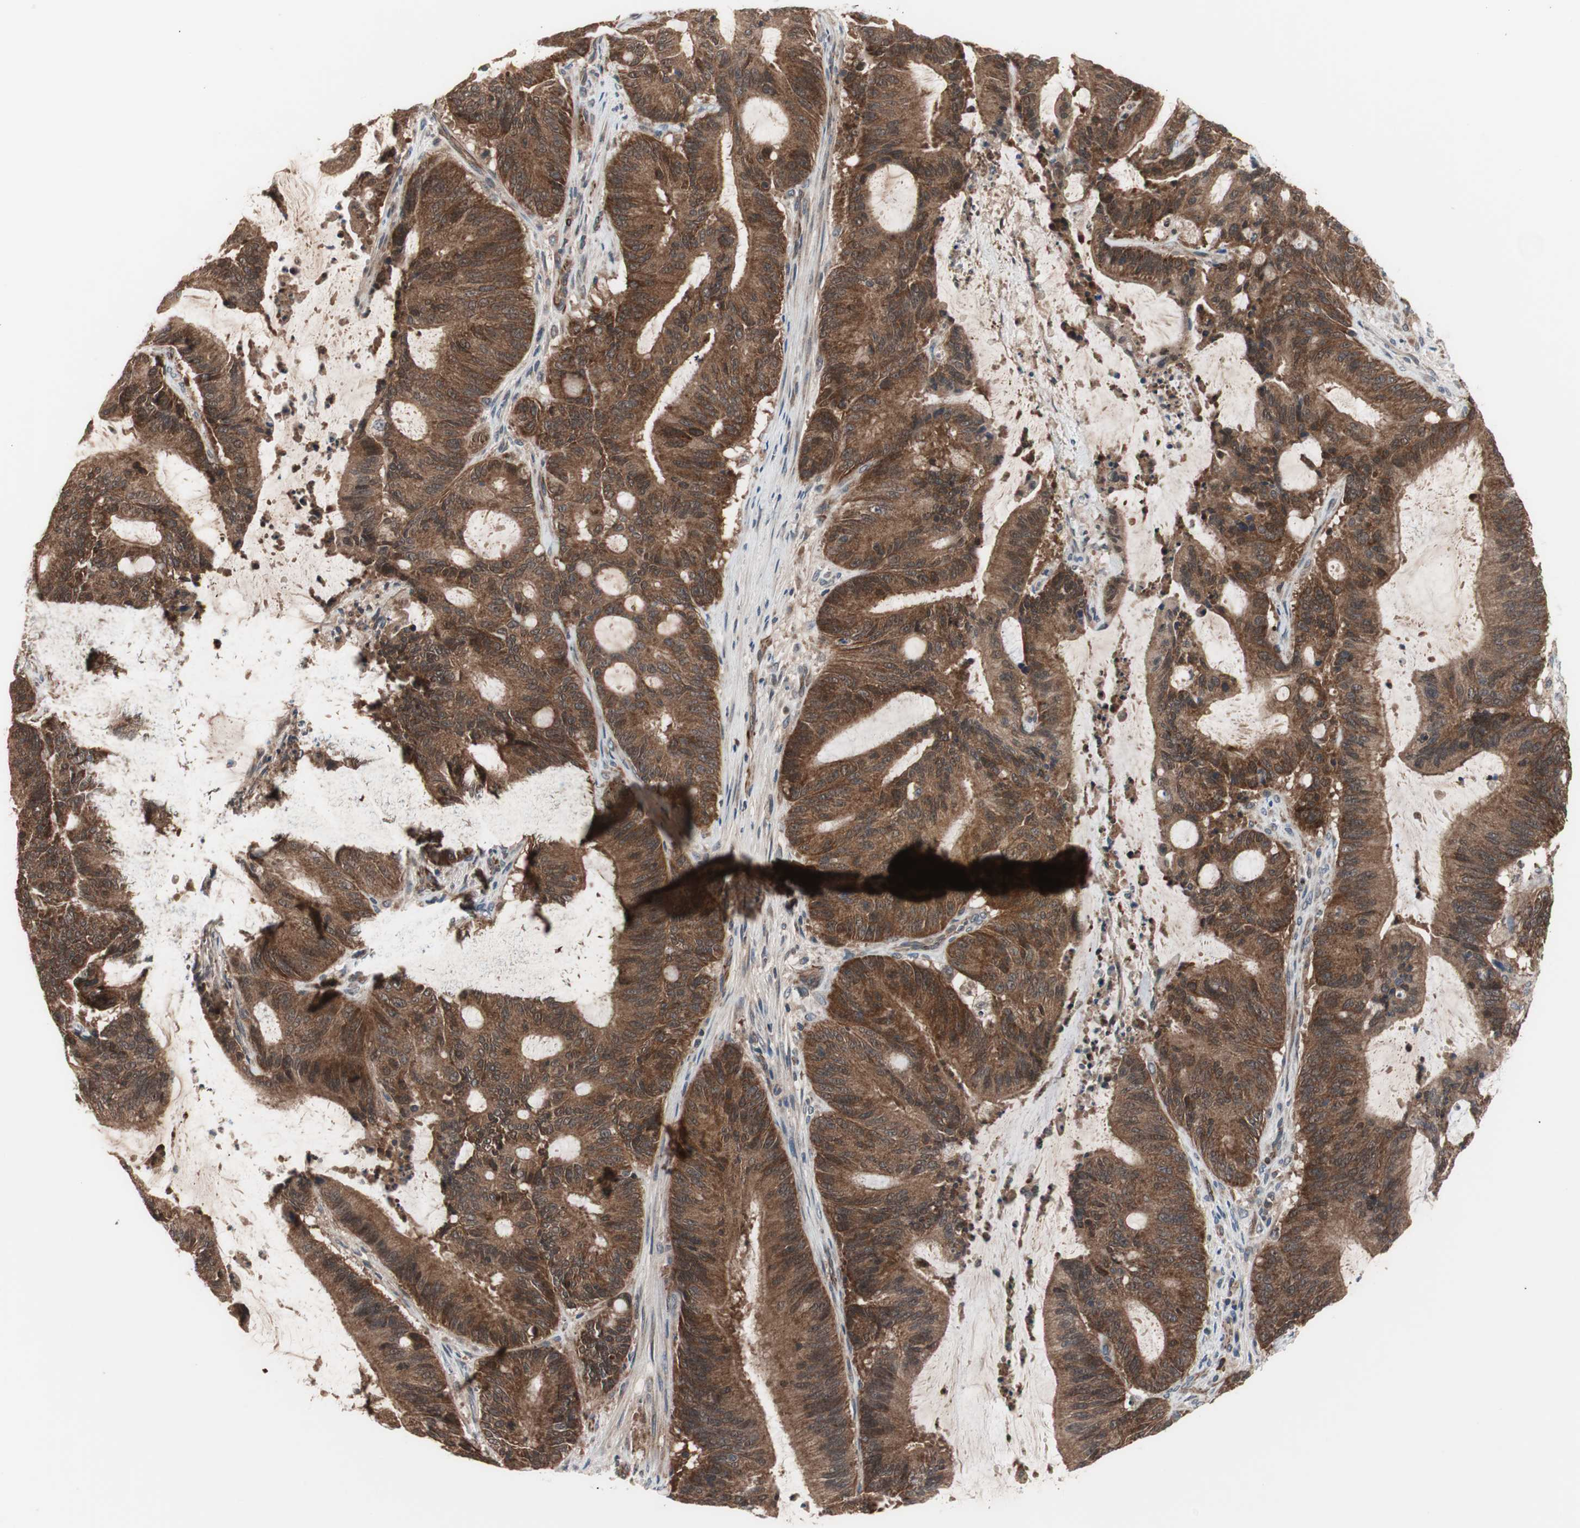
{"staining": {"intensity": "strong", "quantity": ">75%", "location": "cytoplasmic/membranous"}, "tissue": "liver cancer", "cell_type": "Tumor cells", "image_type": "cancer", "snomed": [{"axis": "morphology", "description": "Cholangiocarcinoma"}, {"axis": "topography", "description": "Liver"}], "caption": "Cholangiocarcinoma (liver) stained with a brown dye displays strong cytoplasmic/membranous positive positivity in approximately >75% of tumor cells.", "gene": "HMBS", "patient": {"sex": "female", "age": 73}}